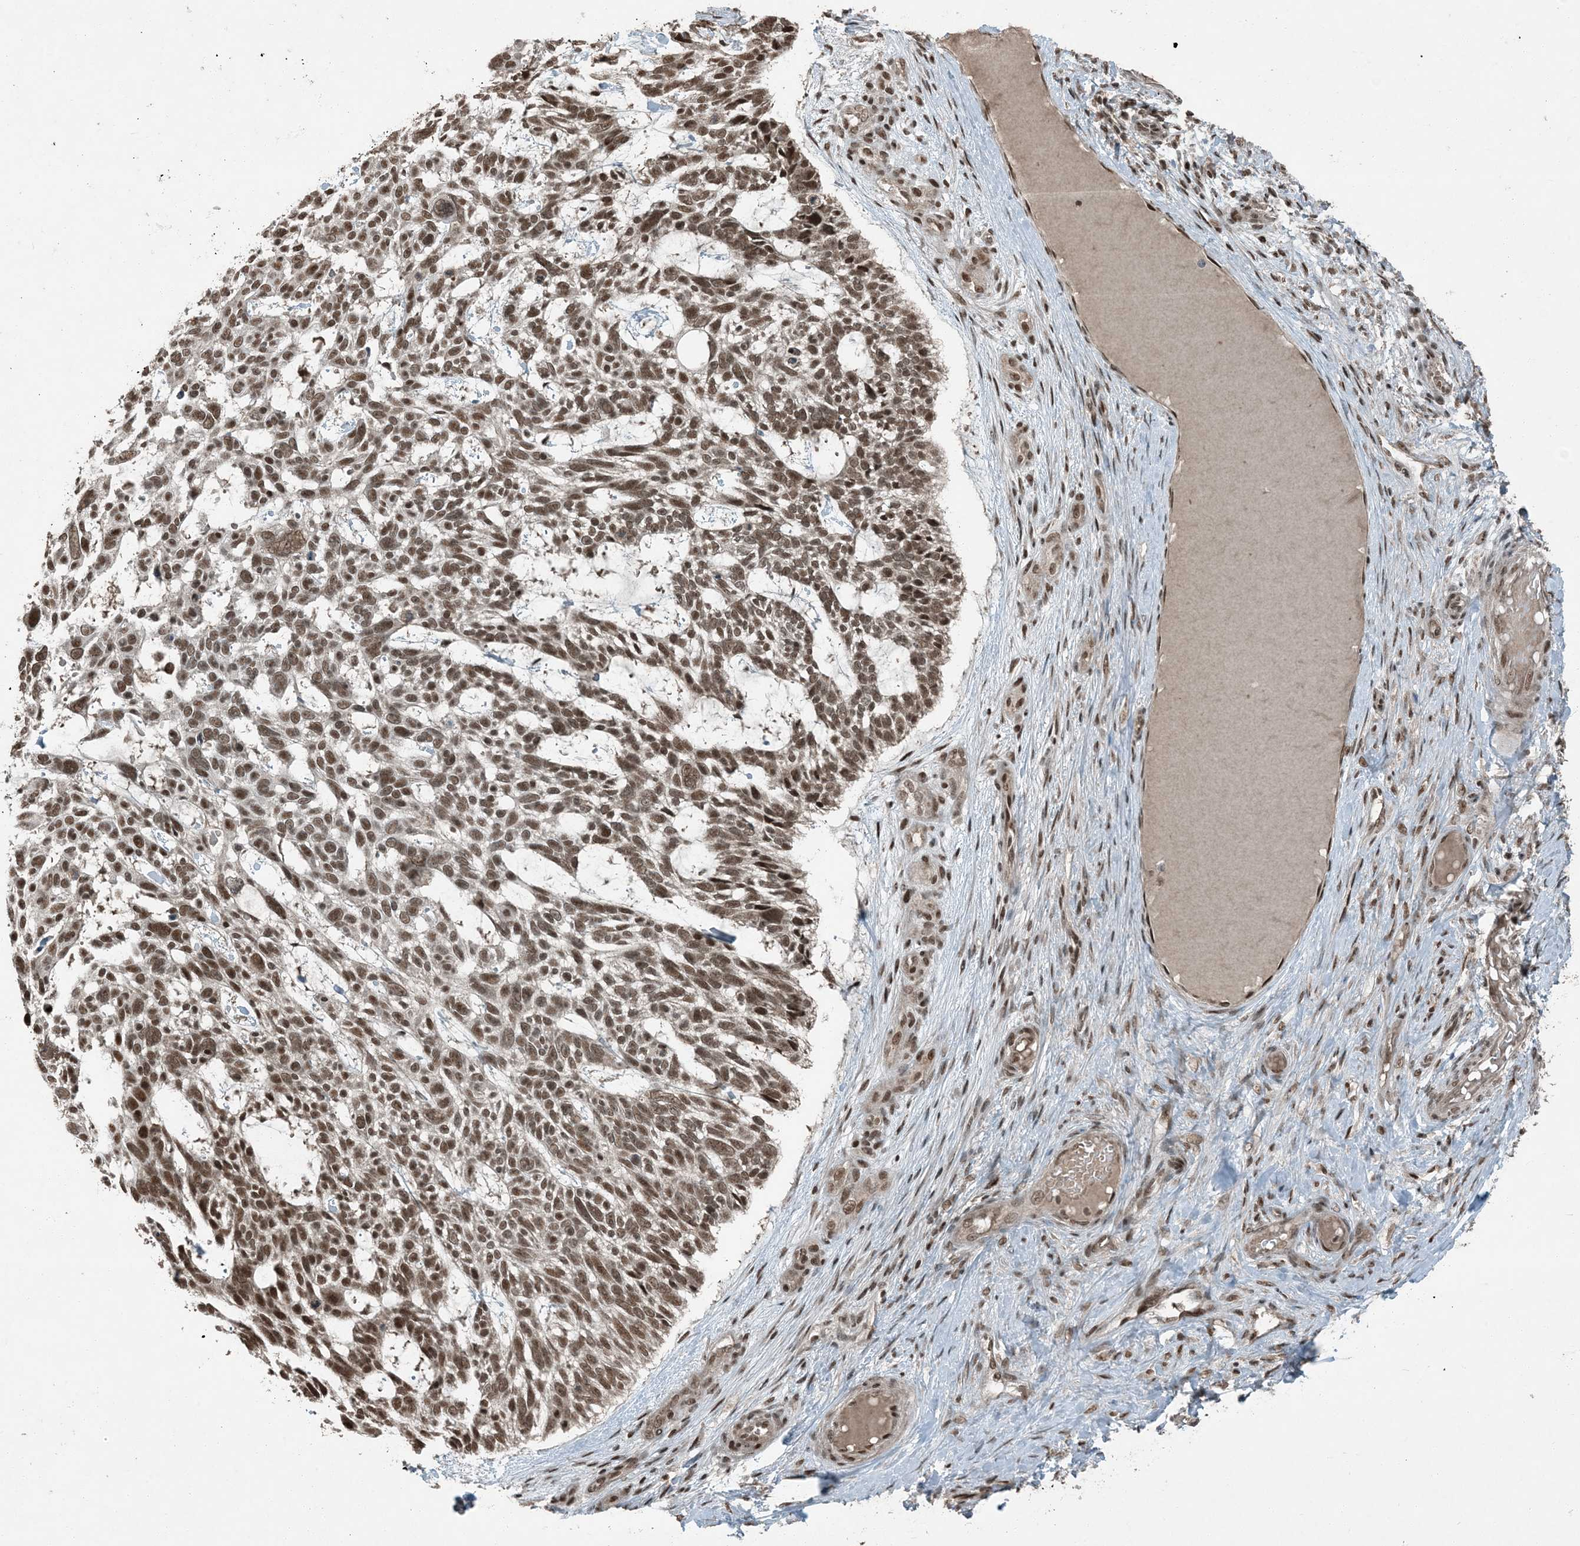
{"staining": {"intensity": "moderate", "quantity": ">75%", "location": "nuclear"}, "tissue": "skin cancer", "cell_type": "Tumor cells", "image_type": "cancer", "snomed": [{"axis": "morphology", "description": "Basal cell carcinoma"}, {"axis": "topography", "description": "Skin"}], "caption": "Skin cancer (basal cell carcinoma) tissue reveals moderate nuclear staining in approximately >75% of tumor cells, visualized by immunohistochemistry.", "gene": "TRAPPC12", "patient": {"sex": "male", "age": 88}}